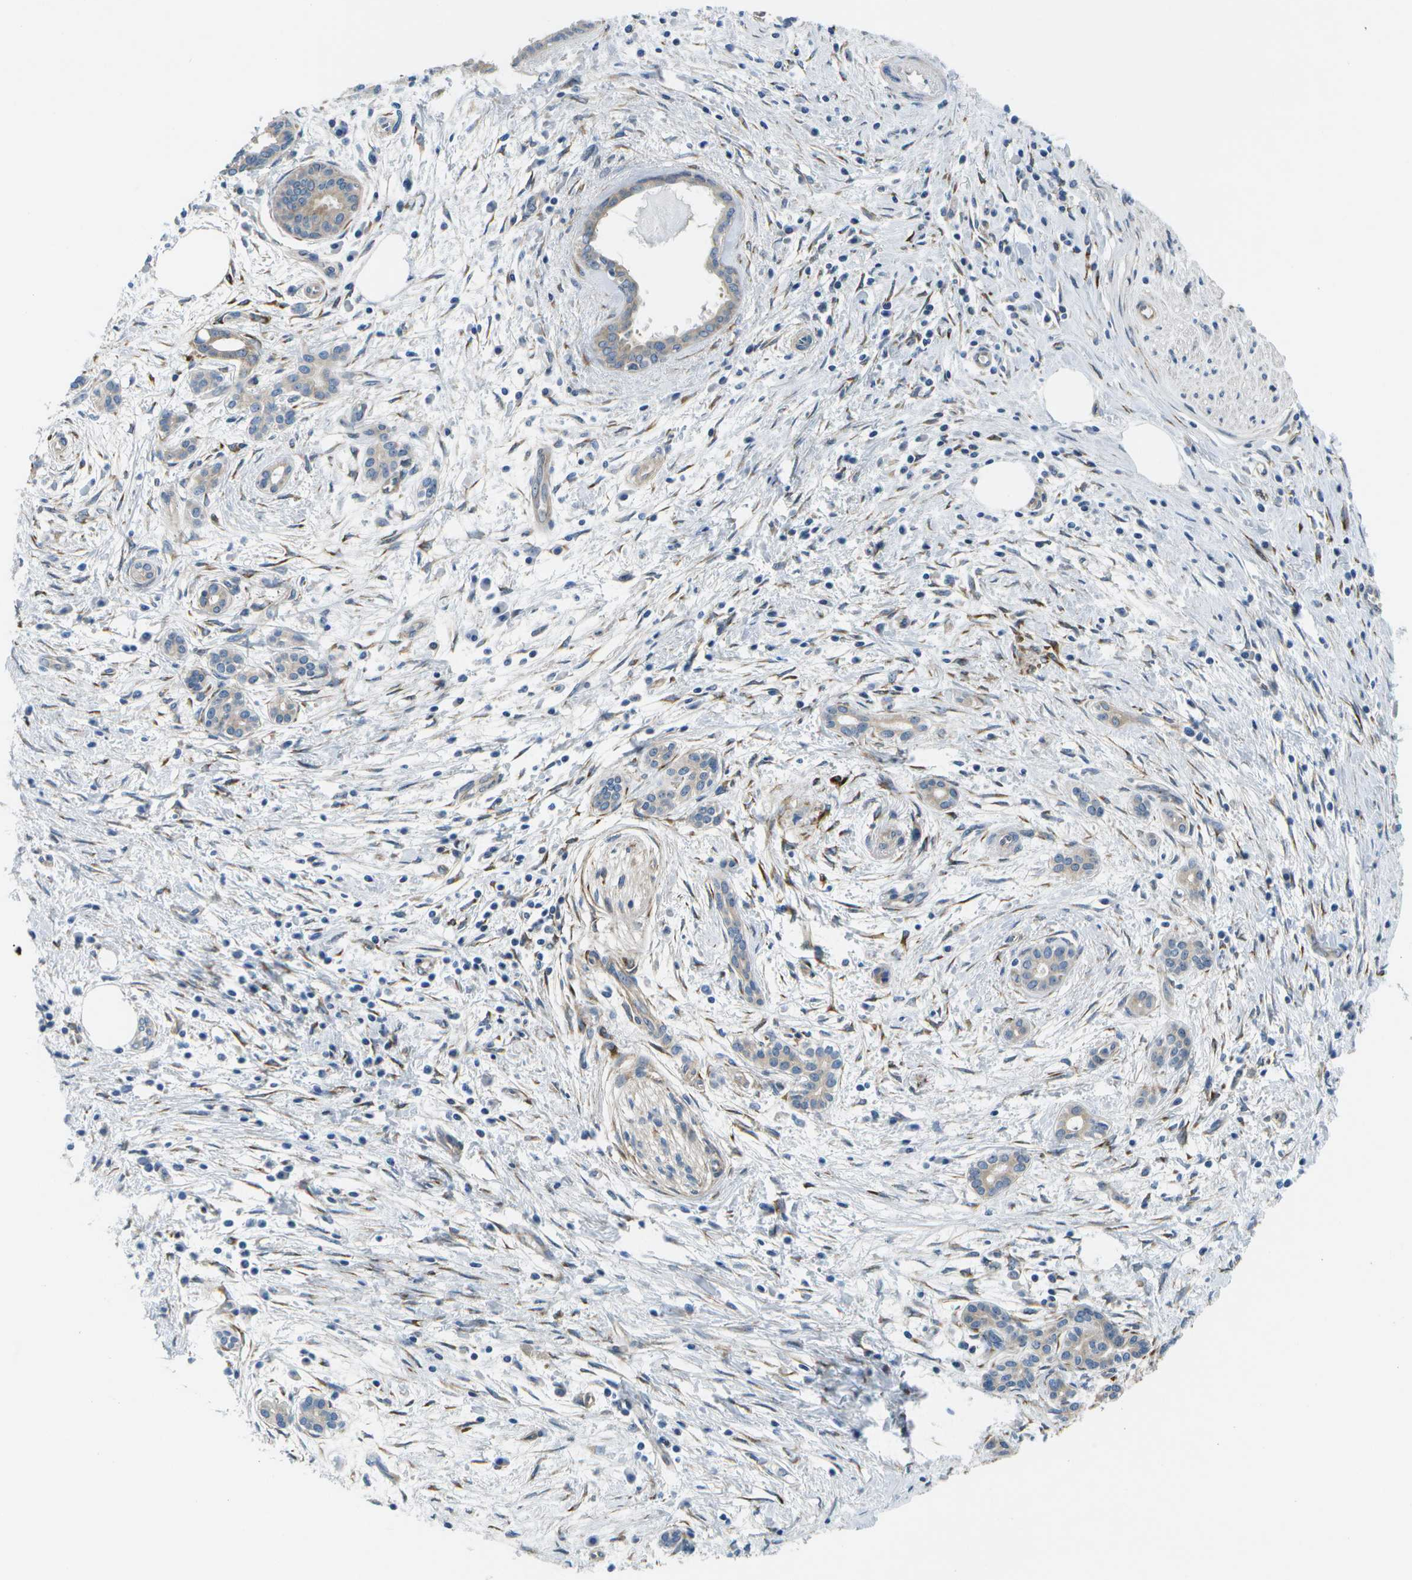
{"staining": {"intensity": "weak", "quantity": "<25%", "location": "cytoplasmic/membranous"}, "tissue": "pancreatic cancer", "cell_type": "Tumor cells", "image_type": "cancer", "snomed": [{"axis": "morphology", "description": "Adenocarcinoma, NOS"}, {"axis": "topography", "description": "Pancreas"}], "caption": "There is no significant expression in tumor cells of pancreatic cancer.", "gene": "P3H1", "patient": {"sex": "female", "age": 70}}